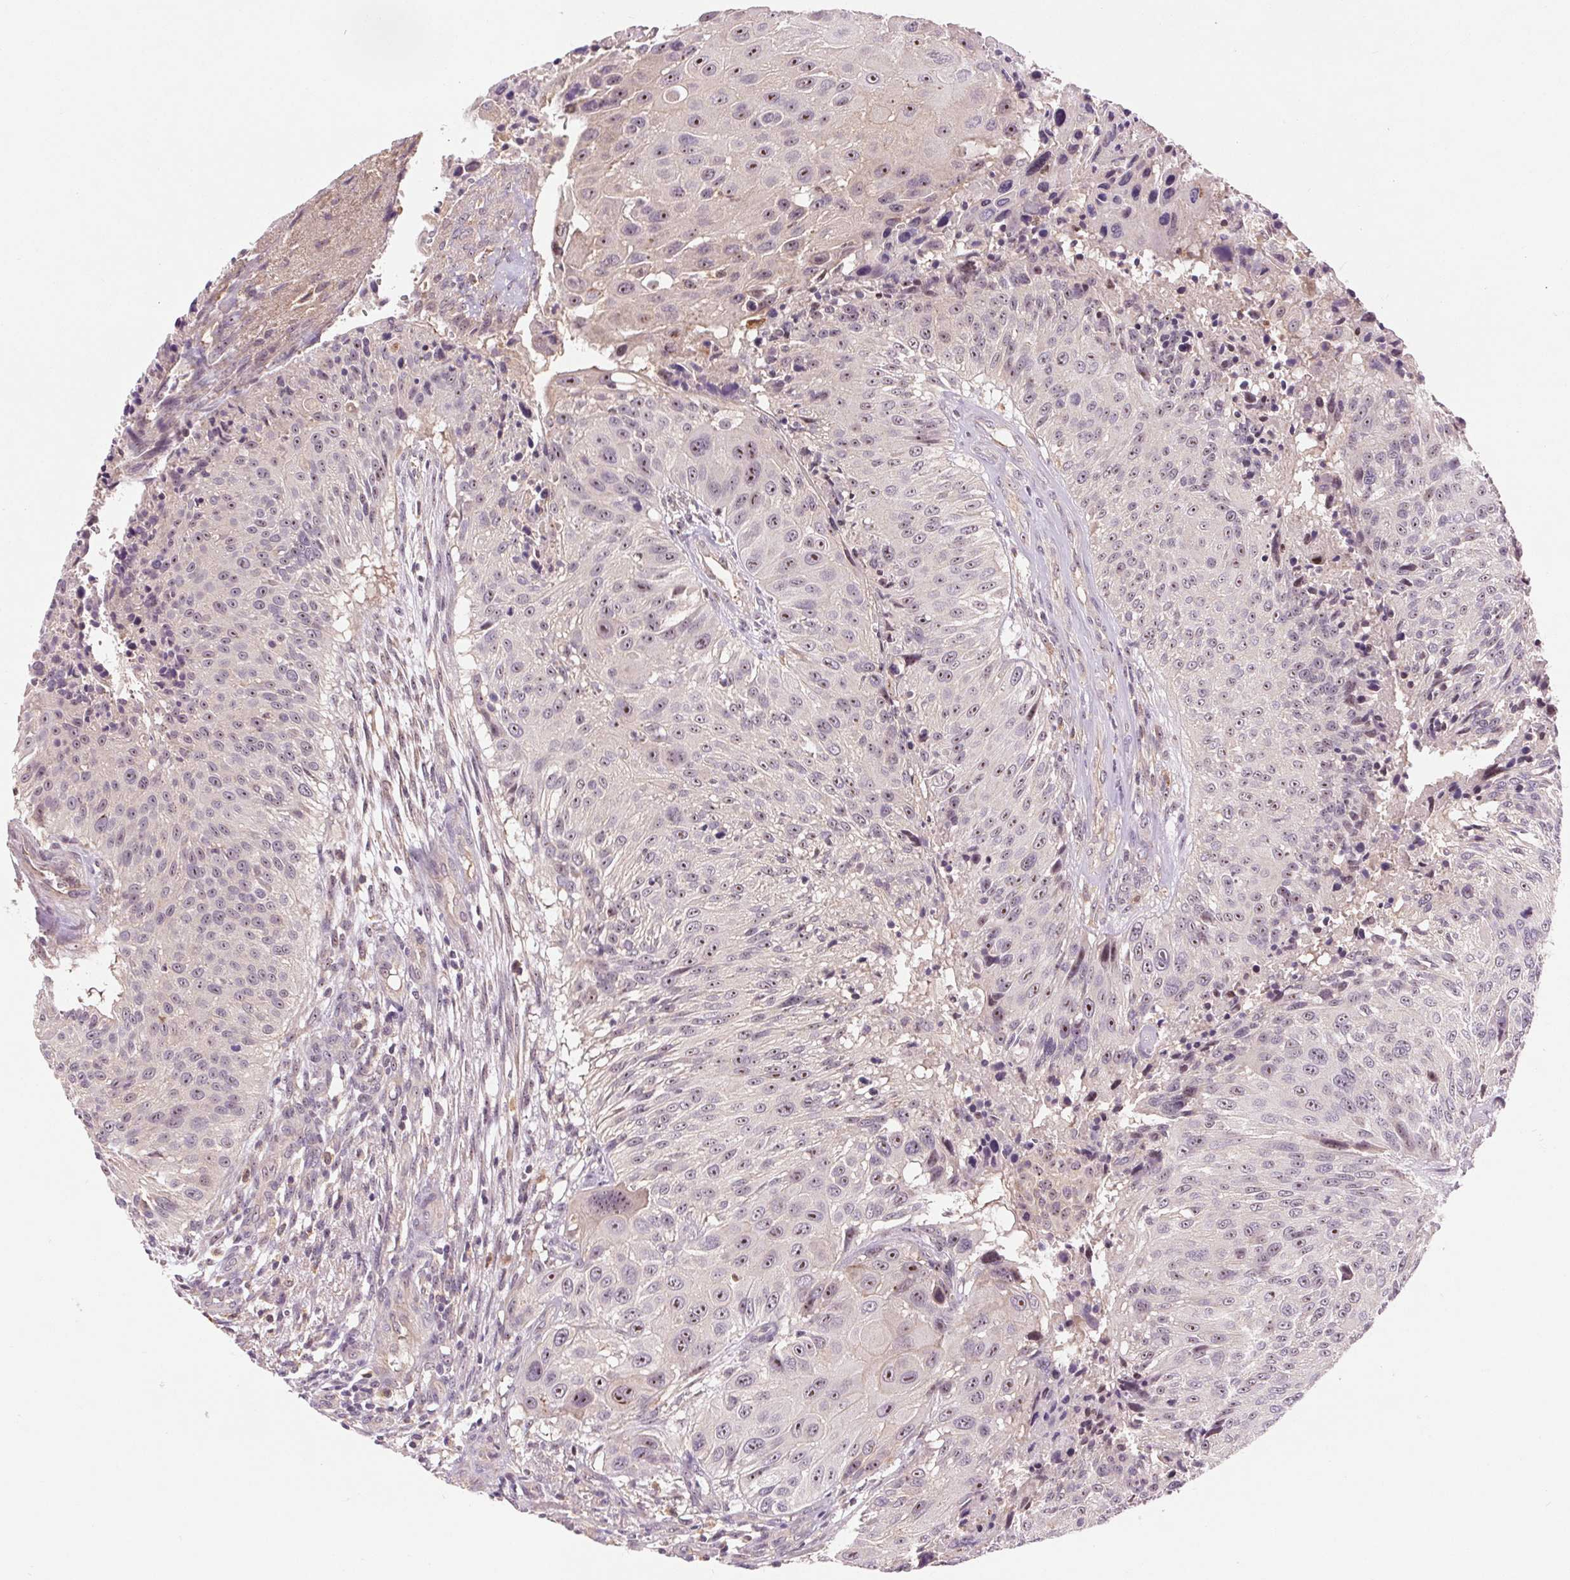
{"staining": {"intensity": "weak", "quantity": "<25%", "location": "nuclear"}, "tissue": "urothelial cancer", "cell_type": "Tumor cells", "image_type": "cancer", "snomed": [{"axis": "morphology", "description": "Urothelial carcinoma, NOS"}, {"axis": "topography", "description": "Urinary bladder"}], "caption": "Protein analysis of transitional cell carcinoma demonstrates no significant positivity in tumor cells. (Brightfield microscopy of DAB immunohistochemistry at high magnification).", "gene": "RANBP3L", "patient": {"sex": "male", "age": 55}}